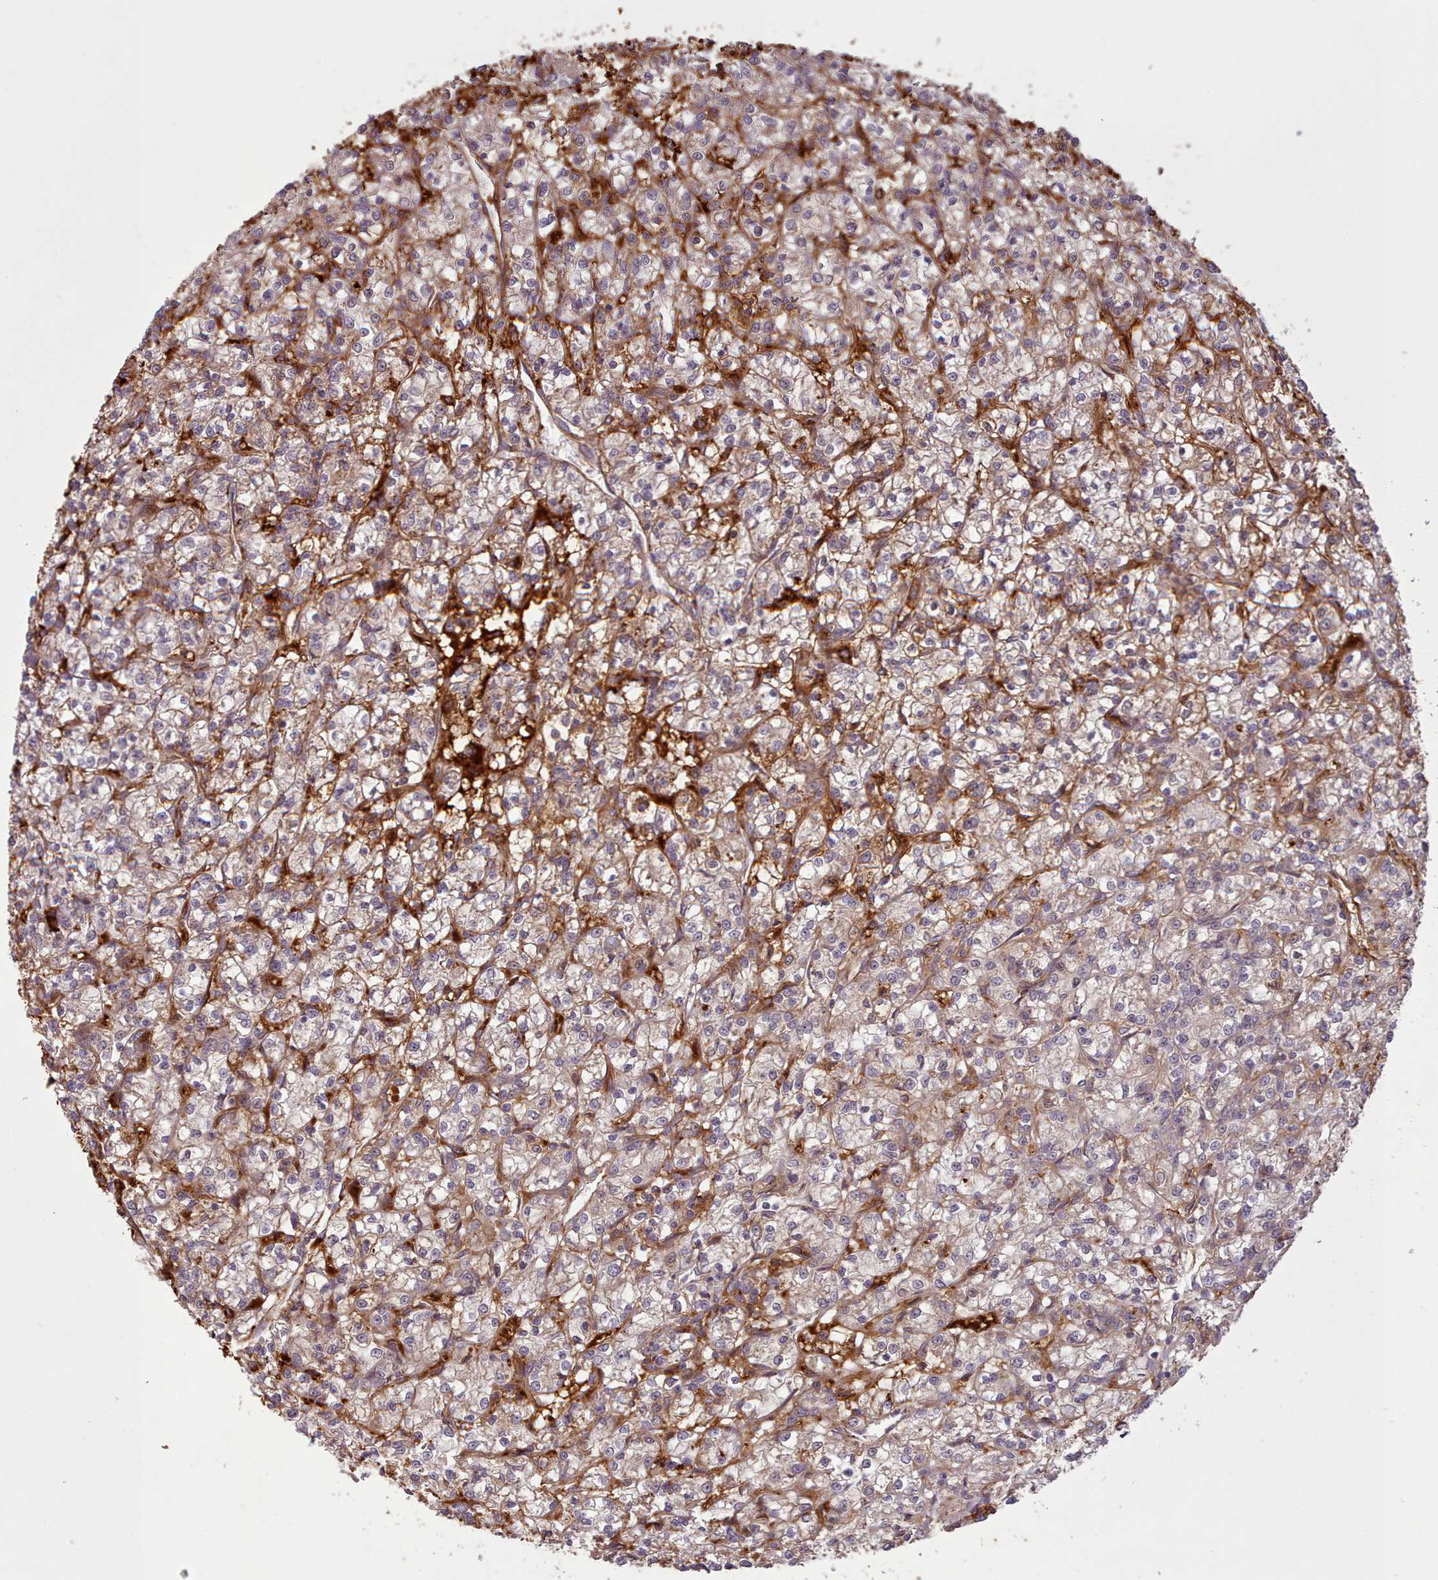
{"staining": {"intensity": "moderate", "quantity": "25%-75%", "location": "cytoplasmic/membranous"}, "tissue": "renal cancer", "cell_type": "Tumor cells", "image_type": "cancer", "snomed": [{"axis": "morphology", "description": "Adenocarcinoma, NOS"}, {"axis": "topography", "description": "Kidney"}], "caption": "High-power microscopy captured an immunohistochemistry image of renal adenocarcinoma, revealing moderate cytoplasmic/membranous positivity in about 25%-75% of tumor cells. (Stains: DAB (3,3'-diaminobenzidine) in brown, nuclei in blue, Microscopy: brightfield microscopy at high magnification).", "gene": "GBGT1", "patient": {"sex": "female", "age": 59}}